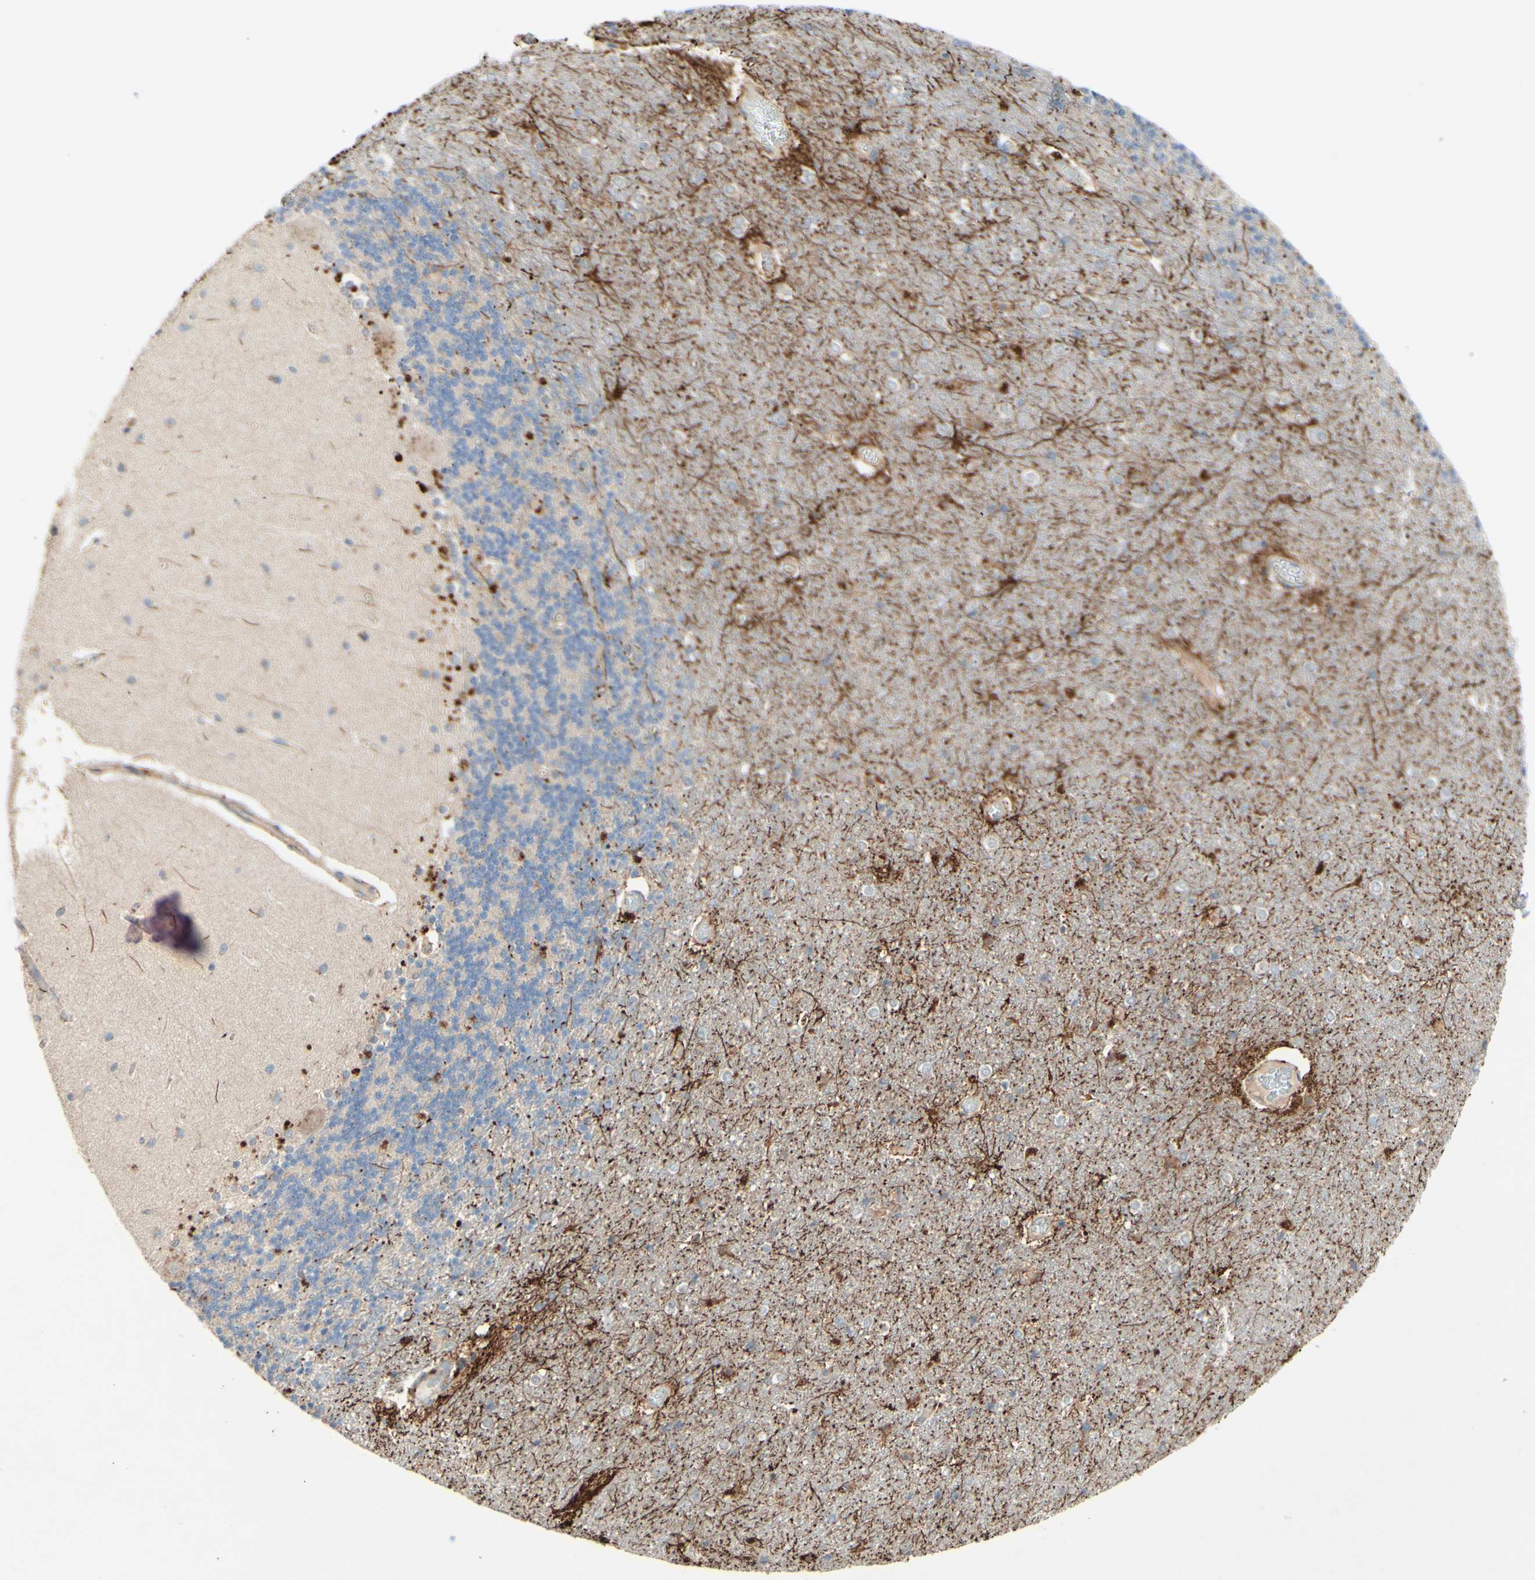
{"staining": {"intensity": "moderate", "quantity": "<25%", "location": "cytoplasmic/membranous,nuclear"}, "tissue": "cerebellum", "cell_type": "Cells in granular layer", "image_type": "normal", "snomed": [{"axis": "morphology", "description": "Normal tissue, NOS"}, {"axis": "topography", "description": "Cerebellum"}], "caption": "Normal cerebellum was stained to show a protein in brown. There is low levels of moderate cytoplasmic/membranous,nuclear positivity in about <25% of cells in granular layer.", "gene": "MTM1", "patient": {"sex": "female", "age": 54}}